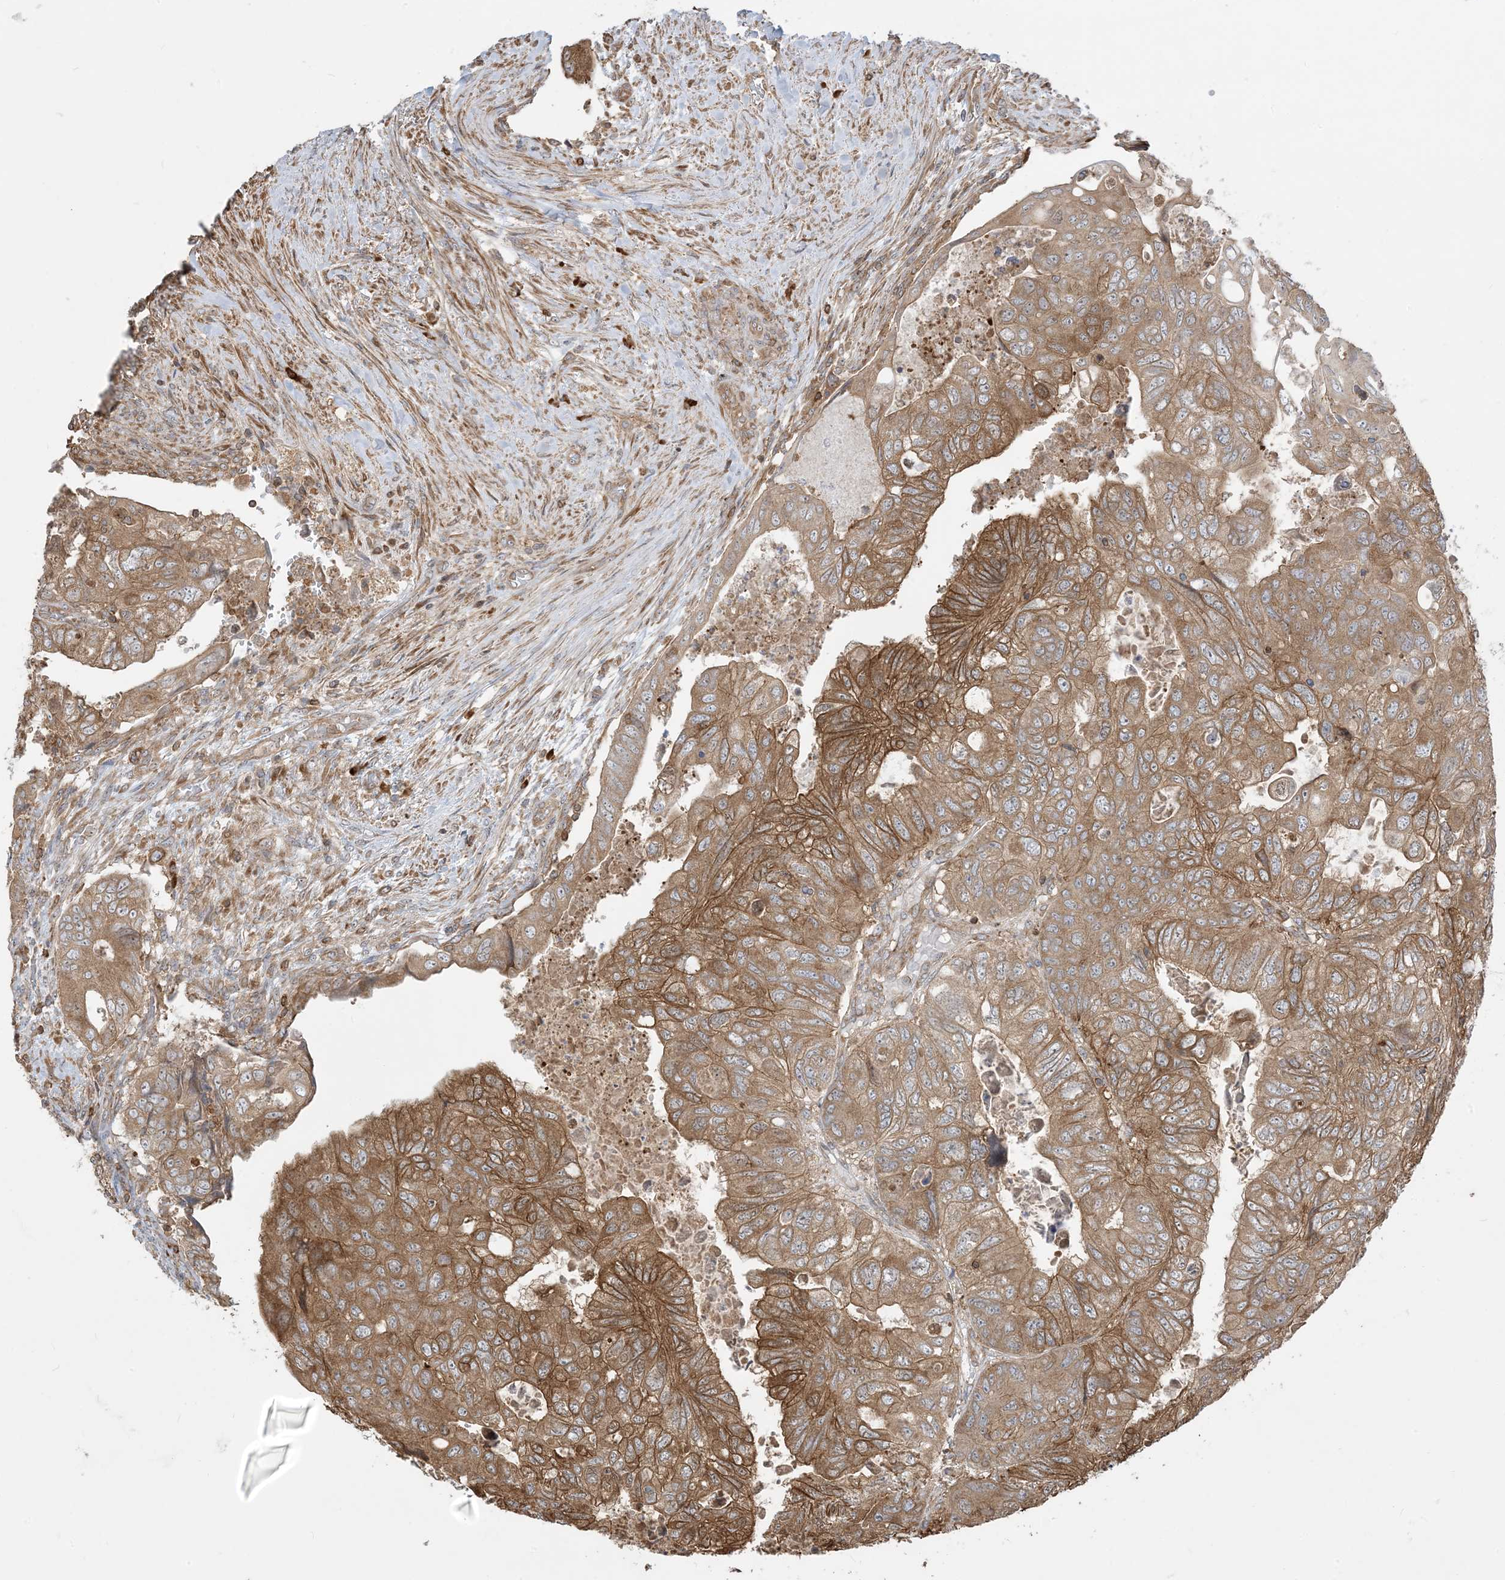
{"staining": {"intensity": "moderate", "quantity": ">75%", "location": "cytoplasmic/membranous"}, "tissue": "colorectal cancer", "cell_type": "Tumor cells", "image_type": "cancer", "snomed": [{"axis": "morphology", "description": "Adenocarcinoma, NOS"}, {"axis": "topography", "description": "Rectum"}], "caption": "A histopathology image showing moderate cytoplasmic/membranous positivity in about >75% of tumor cells in colorectal adenocarcinoma, as visualized by brown immunohistochemical staining.", "gene": "SRP72", "patient": {"sex": "male", "age": 63}}